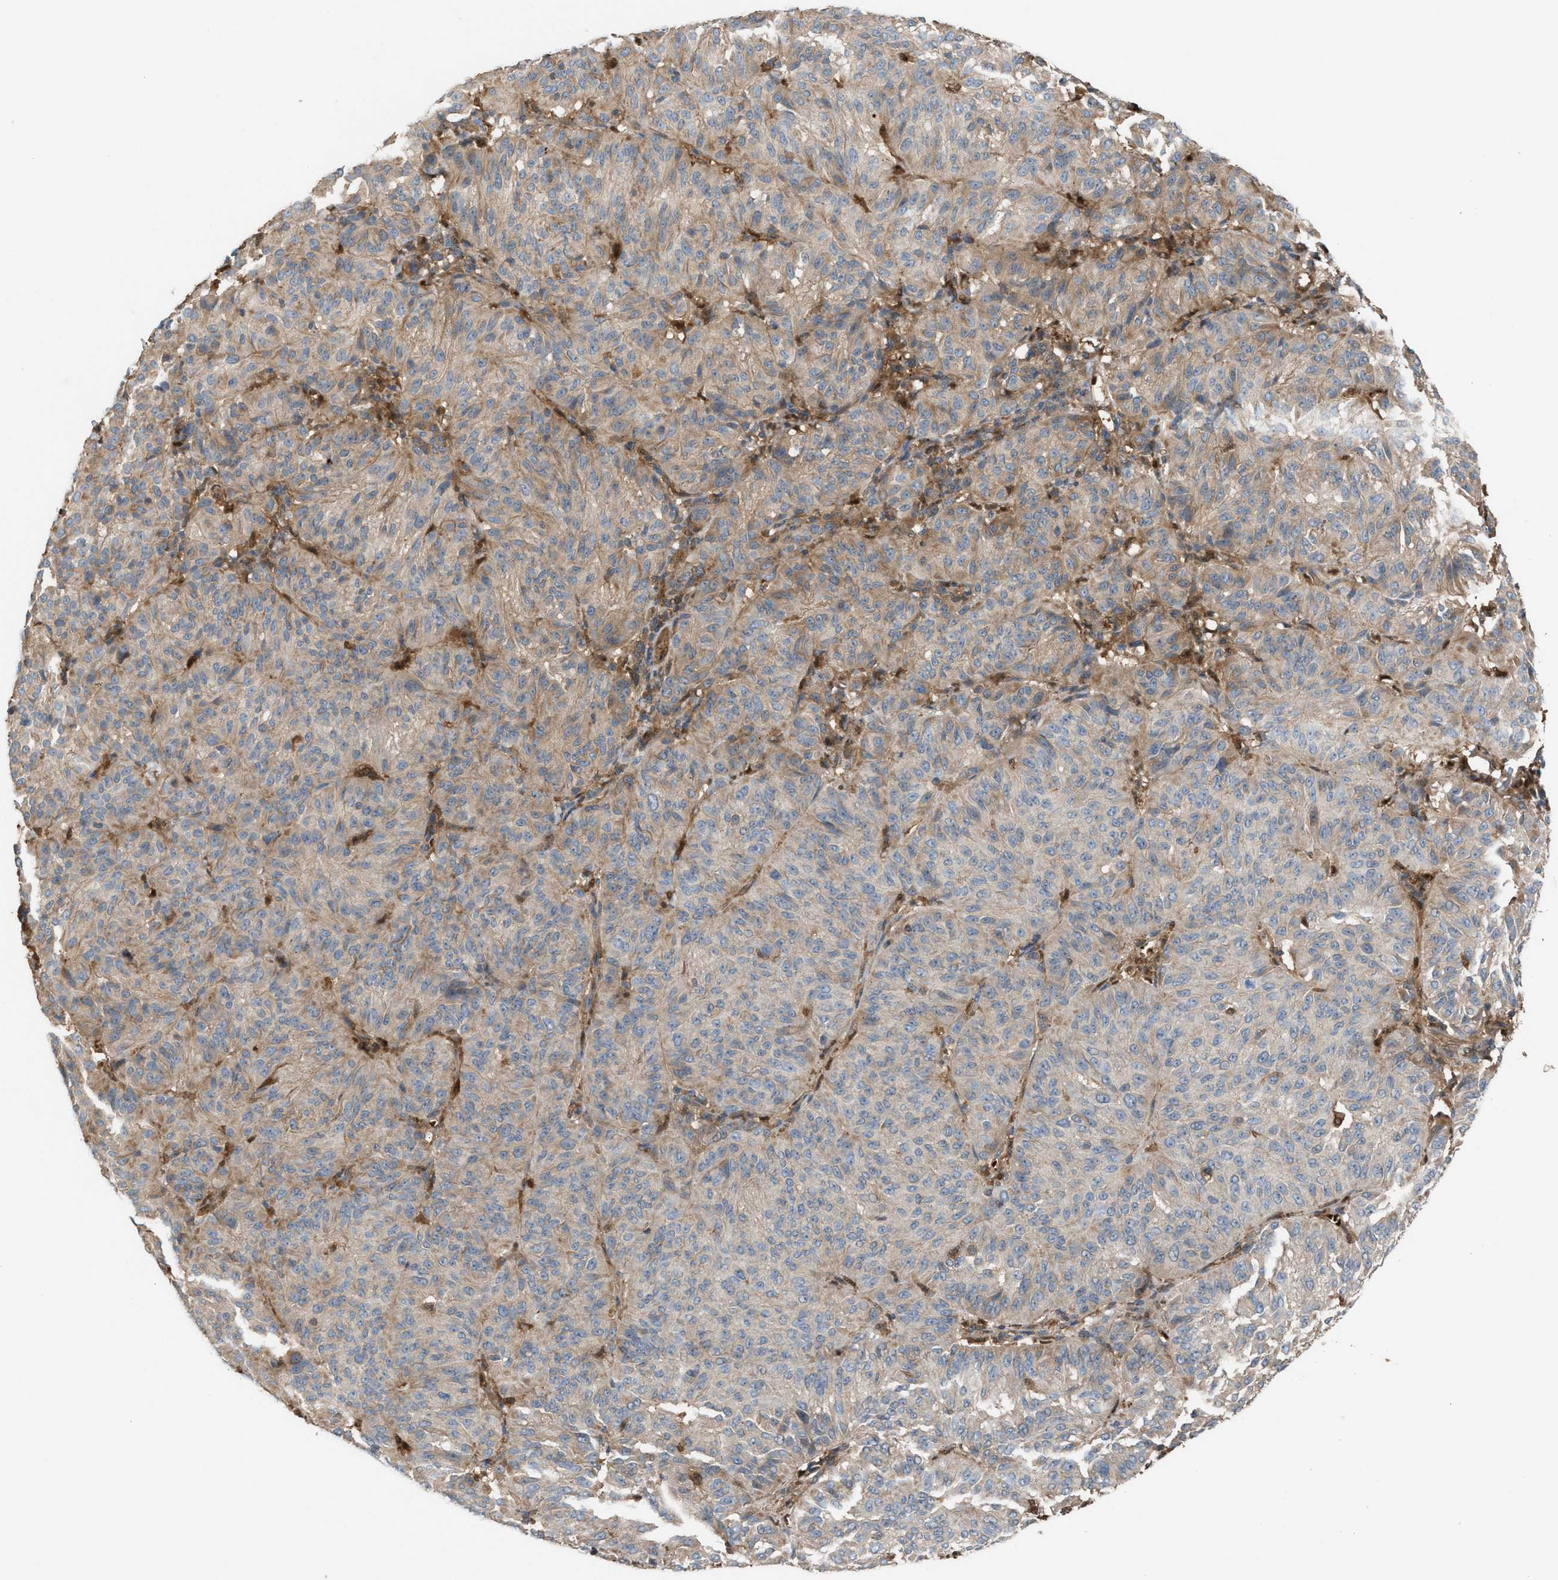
{"staining": {"intensity": "weak", "quantity": "<25%", "location": "cytoplasmic/membranous"}, "tissue": "melanoma", "cell_type": "Tumor cells", "image_type": "cancer", "snomed": [{"axis": "morphology", "description": "Malignant melanoma, NOS"}, {"axis": "topography", "description": "Skin"}], "caption": "This is an IHC photomicrograph of human malignant melanoma. There is no positivity in tumor cells.", "gene": "TPK1", "patient": {"sex": "female", "age": 72}}